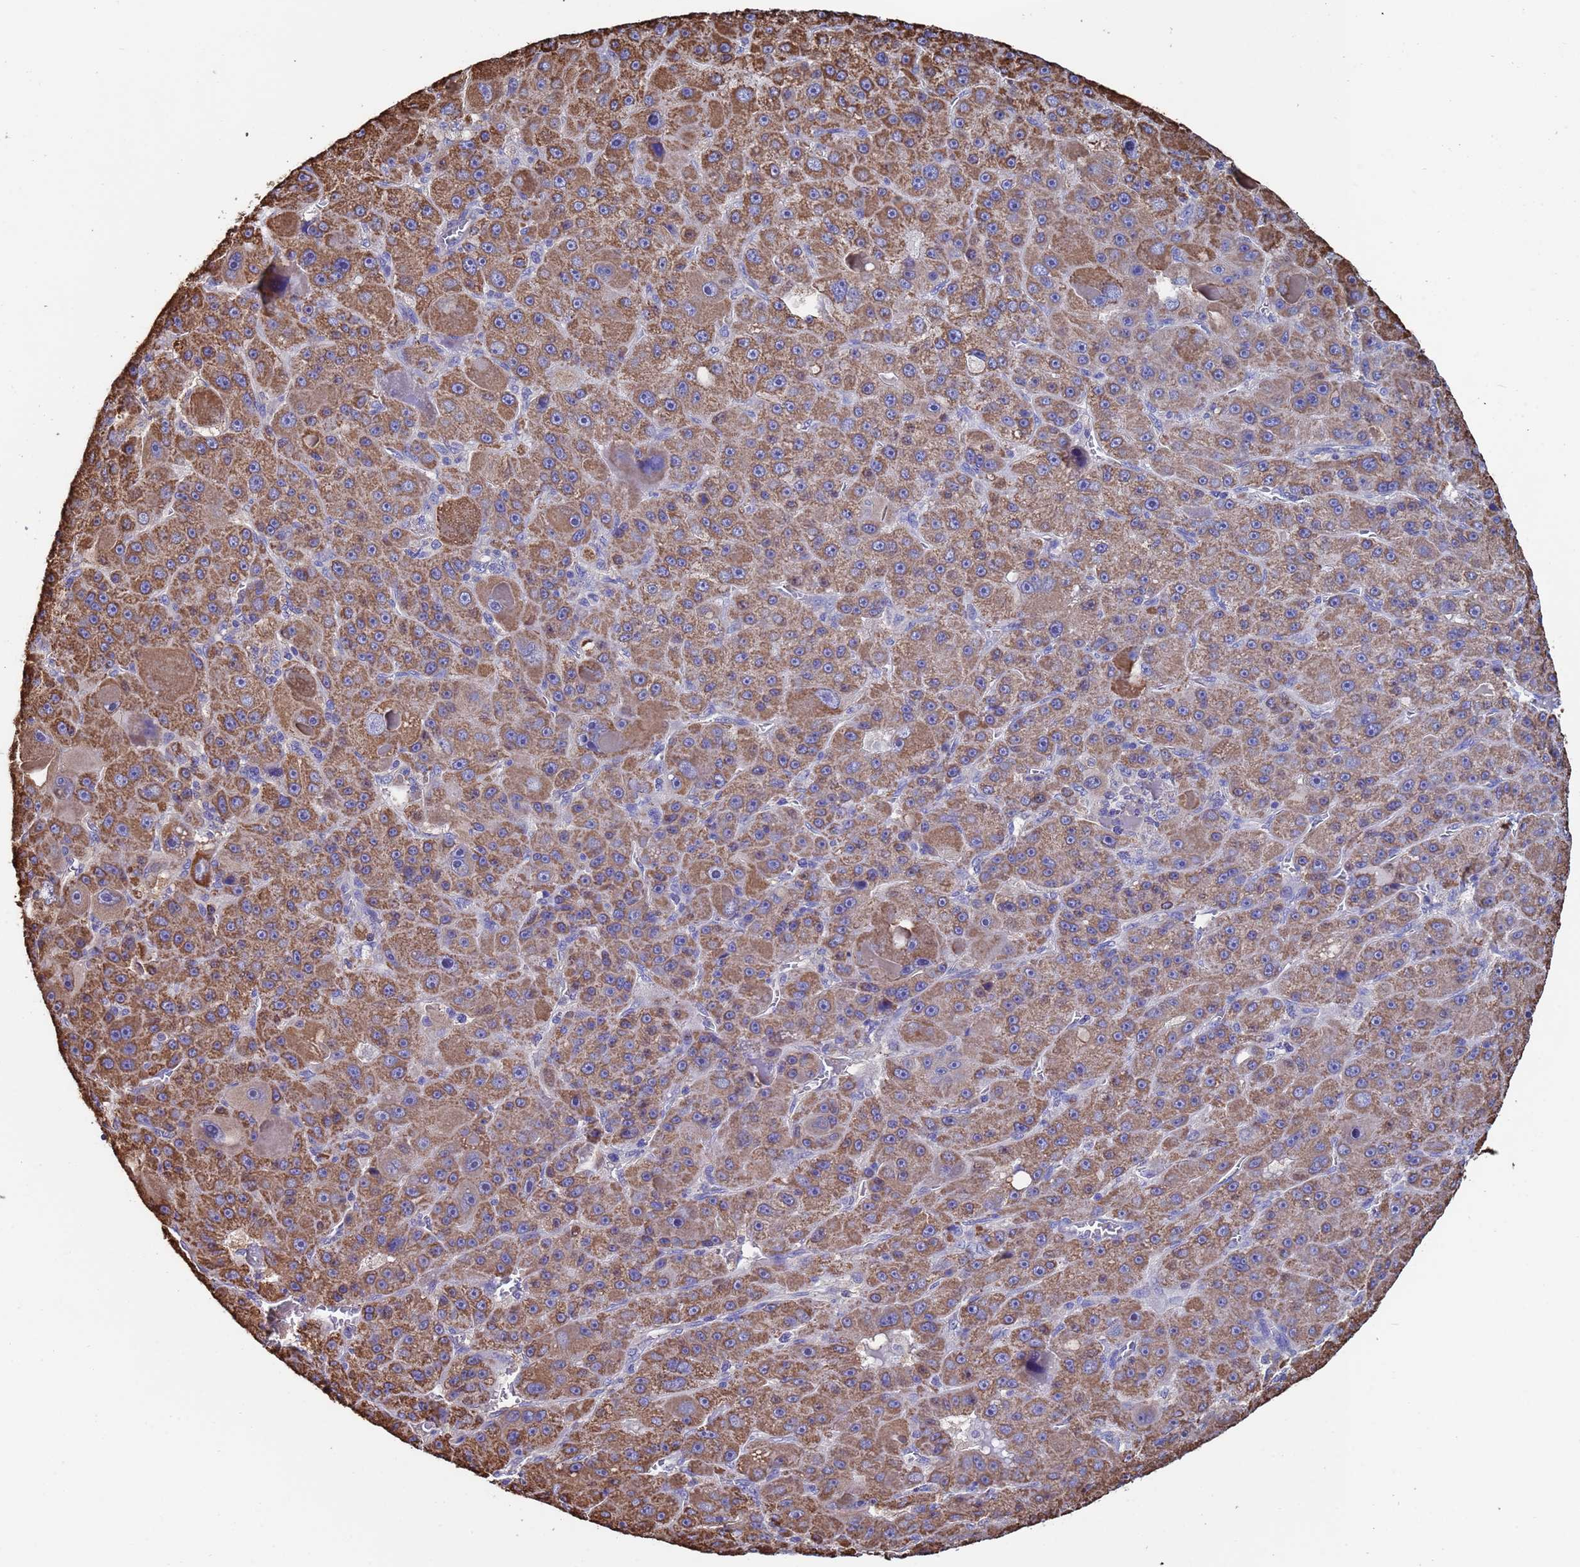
{"staining": {"intensity": "moderate", "quantity": ">75%", "location": "cytoplasmic/membranous"}, "tissue": "liver cancer", "cell_type": "Tumor cells", "image_type": "cancer", "snomed": [{"axis": "morphology", "description": "Carcinoma, Hepatocellular, NOS"}, {"axis": "topography", "description": "Liver"}], "caption": "An image showing moderate cytoplasmic/membranous positivity in approximately >75% of tumor cells in liver hepatocellular carcinoma, as visualized by brown immunohistochemical staining.", "gene": "FAM25A", "patient": {"sex": "male", "age": 76}}